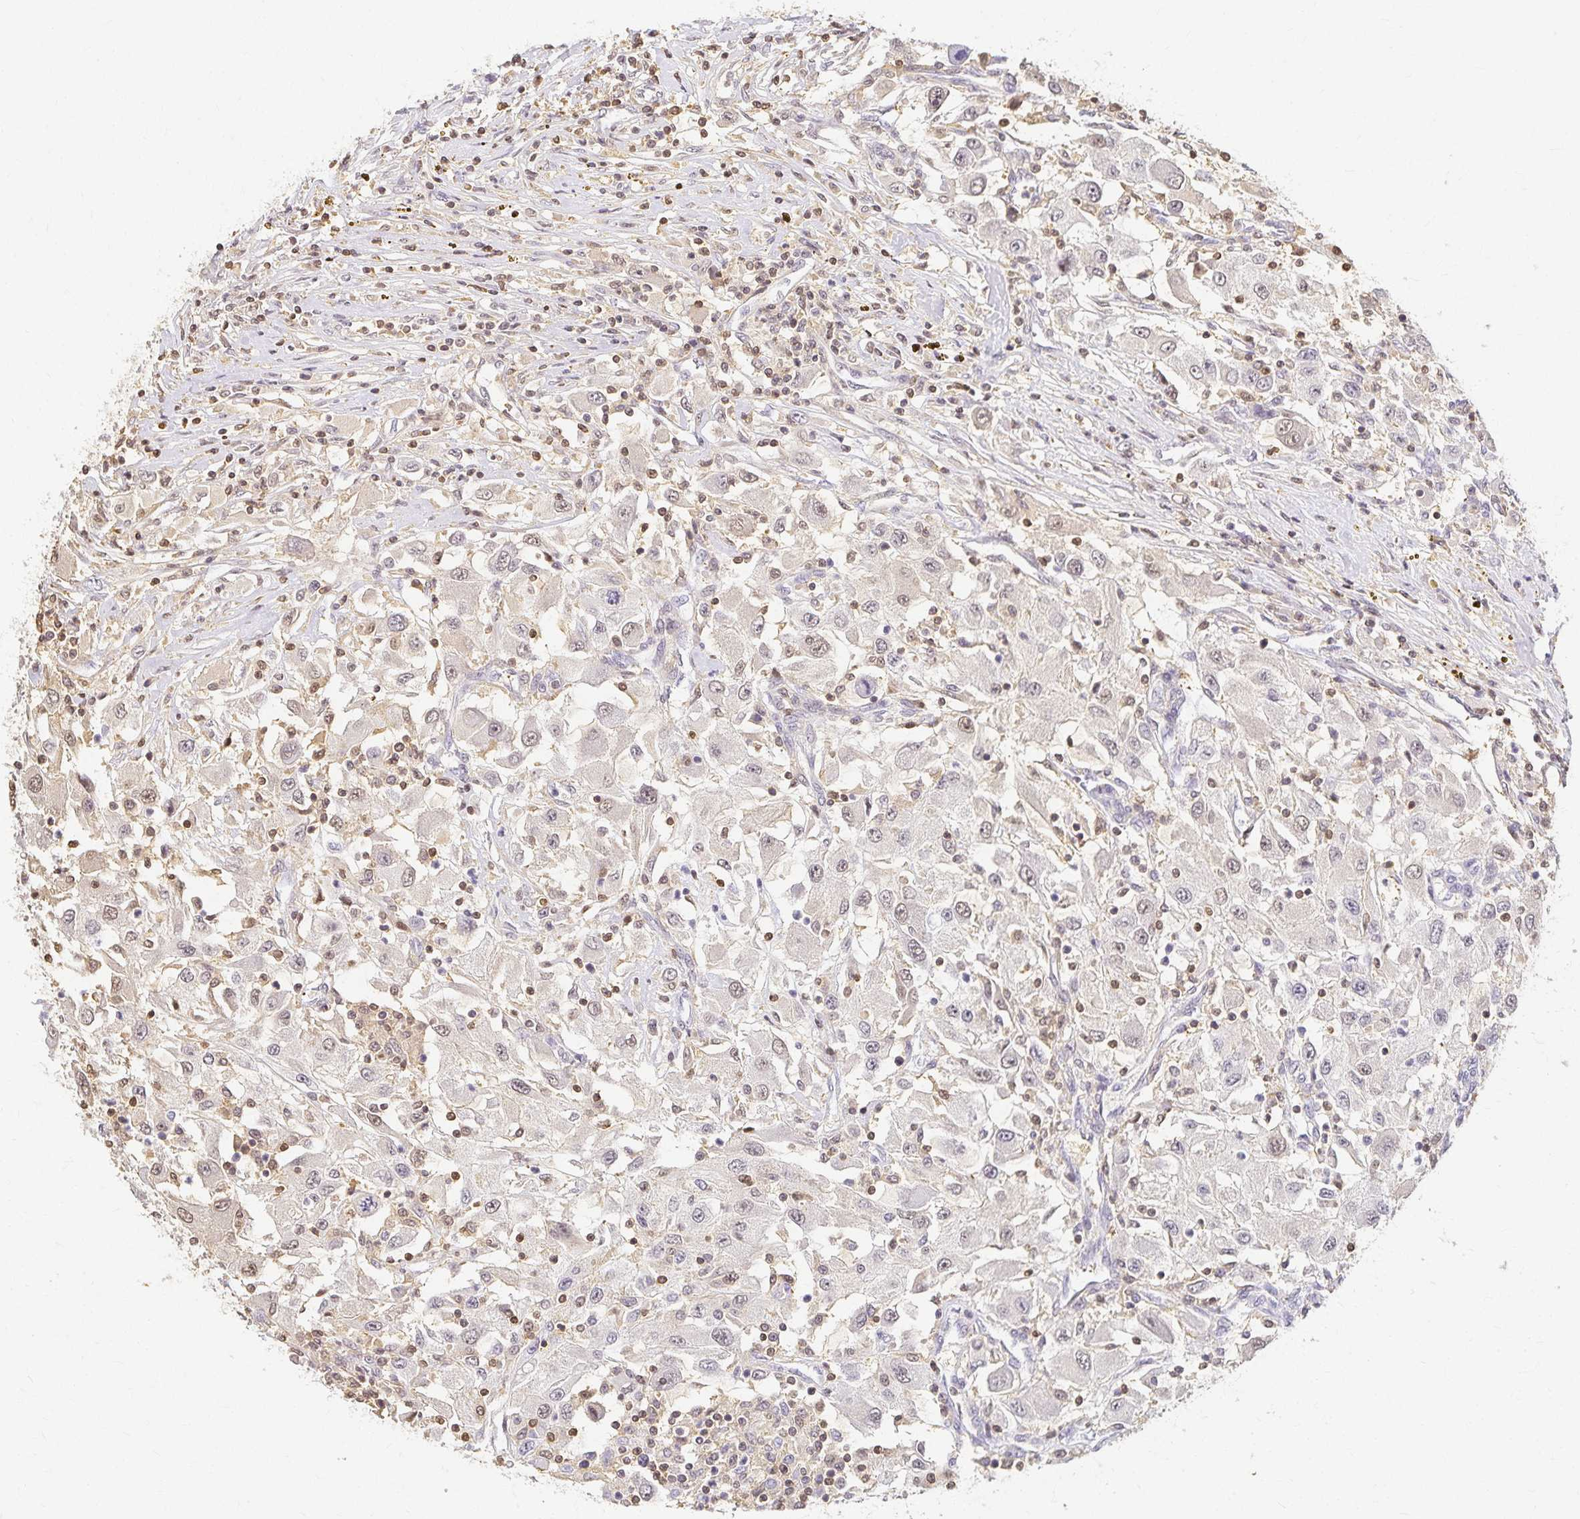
{"staining": {"intensity": "weak", "quantity": "<25%", "location": "cytoplasmic/membranous"}, "tissue": "renal cancer", "cell_type": "Tumor cells", "image_type": "cancer", "snomed": [{"axis": "morphology", "description": "Adenocarcinoma, NOS"}, {"axis": "topography", "description": "Kidney"}], "caption": "Immunohistochemical staining of human renal cancer (adenocarcinoma) displays no significant expression in tumor cells.", "gene": "AZGP1", "patient": {"sex": "female", "age": 67}}